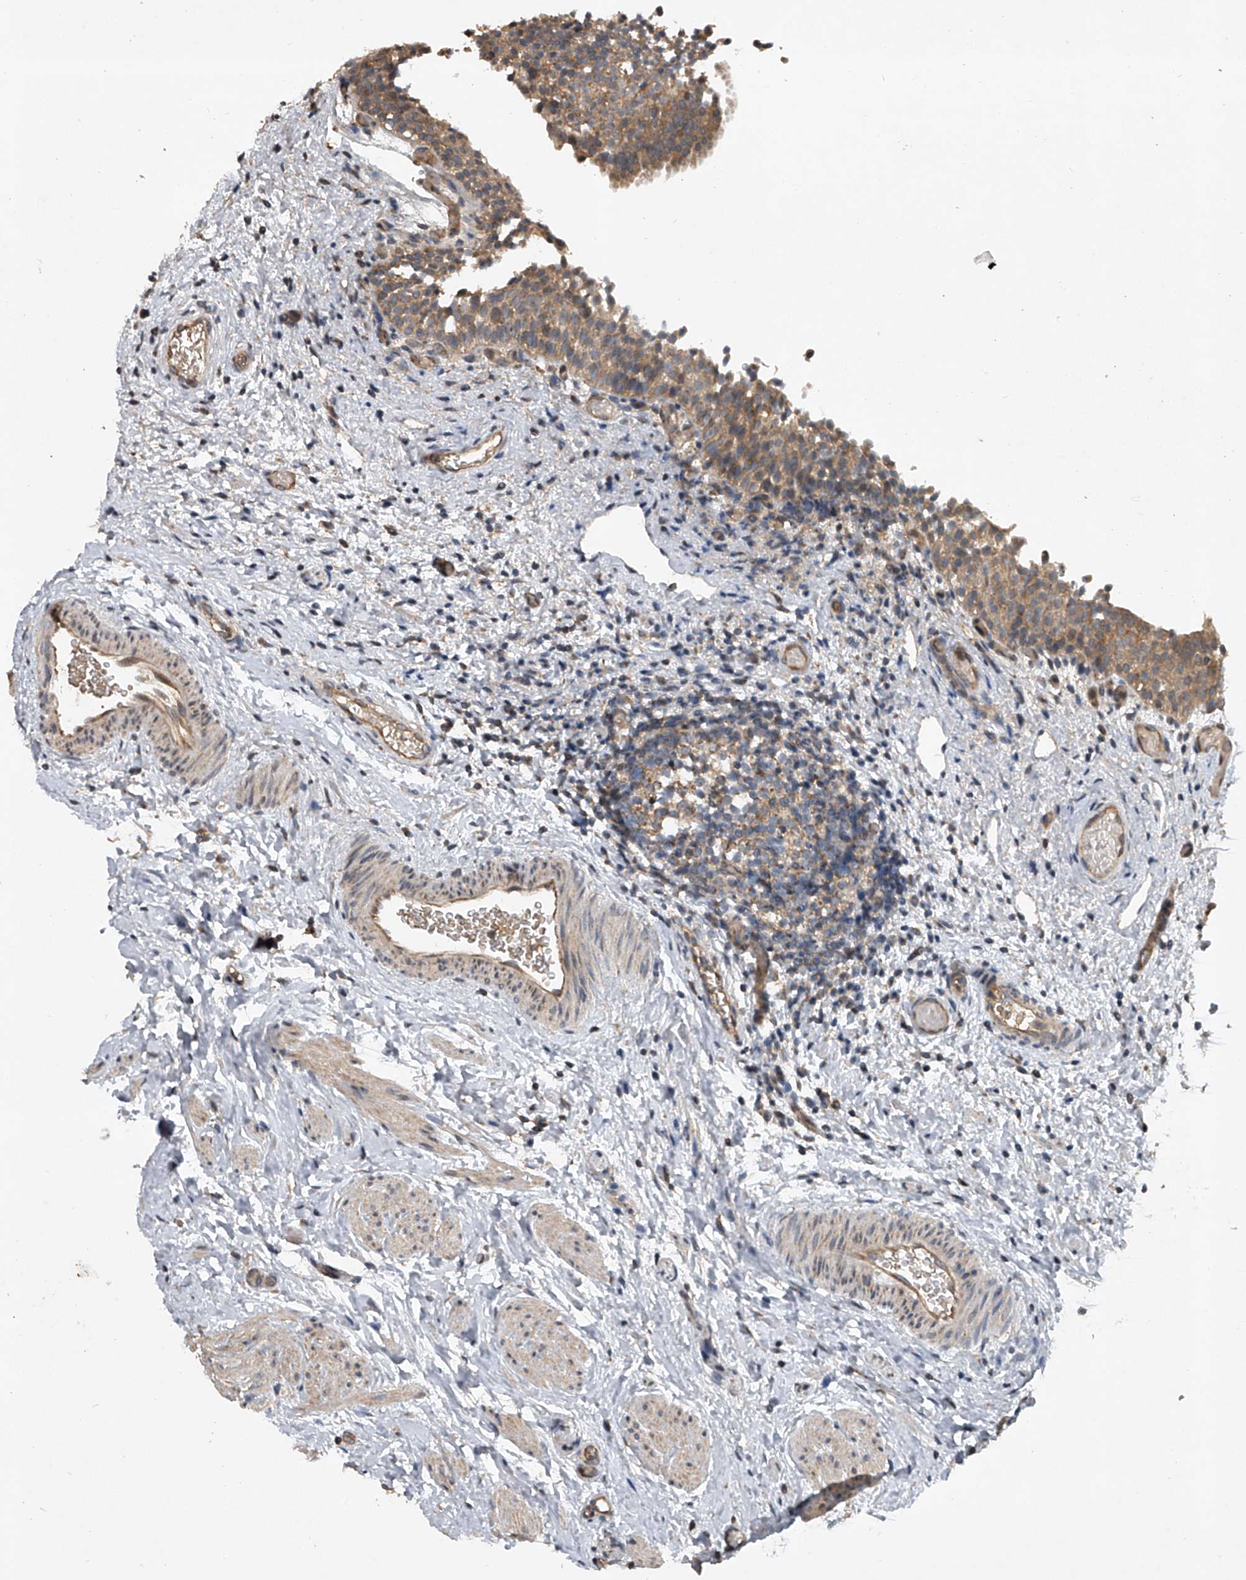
{"staining": {"intensity": "moderate", "quantity": "25%-75%", "location": "cytoplasmic/membranous"}, "tissue": "urinary bladder", "cell_type": "Urothelial cells", "image_type": "normal", "snomed": [{"axis": "morphology", "description": "Normal tissue, NOS"}, {"axis": "topography", "description": "Urinary bladder"}], "caption": "Immunohistochemistry histopathology image of unremarkable human urinary bladder stained for a protein (brown), which demonstrates medium levels of moderate cytoplasmic/membranous expression in about 25%-75% of urothelial cells.", "gene": "NFS1", "patient": {"sex": "male", "age": 1}}